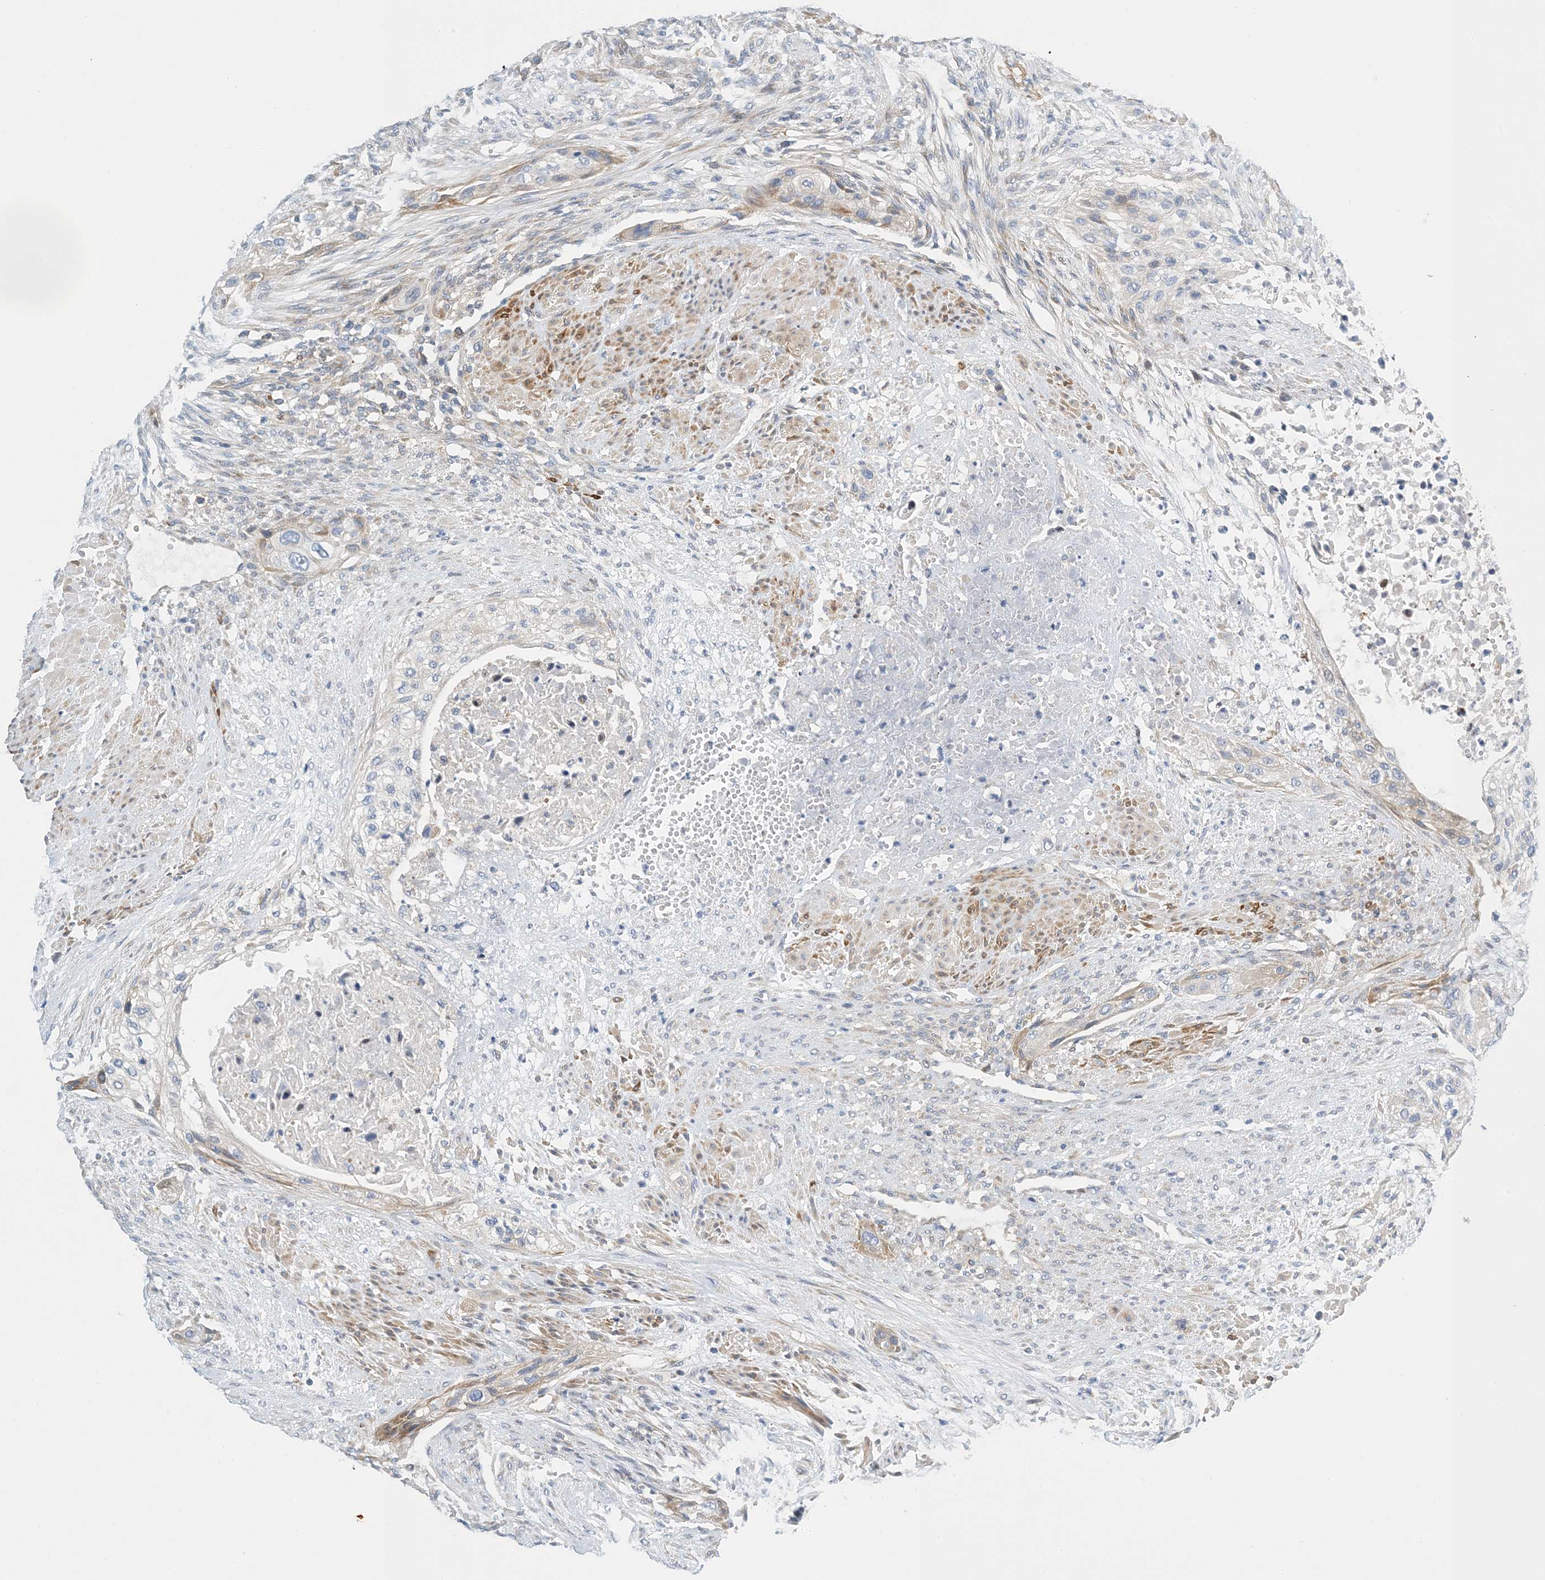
{"staining": {"intensity": "negative", "quantity": "none", "location": "none"}, "tissue": "urothelial cancer", "cell_type": "Tumor cells", "image_type": "cancer", "snomed": [{"axis": "morphology", "description": "Urothelial carcinoma, High grade"}, {"axis": "topography", "description": "Urinary bladder"}], "caption": "Human high-grade urothelial carcinoma stained for a protein using immunohistochemistry (IHC) demonstrates no expression in tumor cells.", "gene": "PCDHA2", "patient": {"sex": "male", "age": 35}}